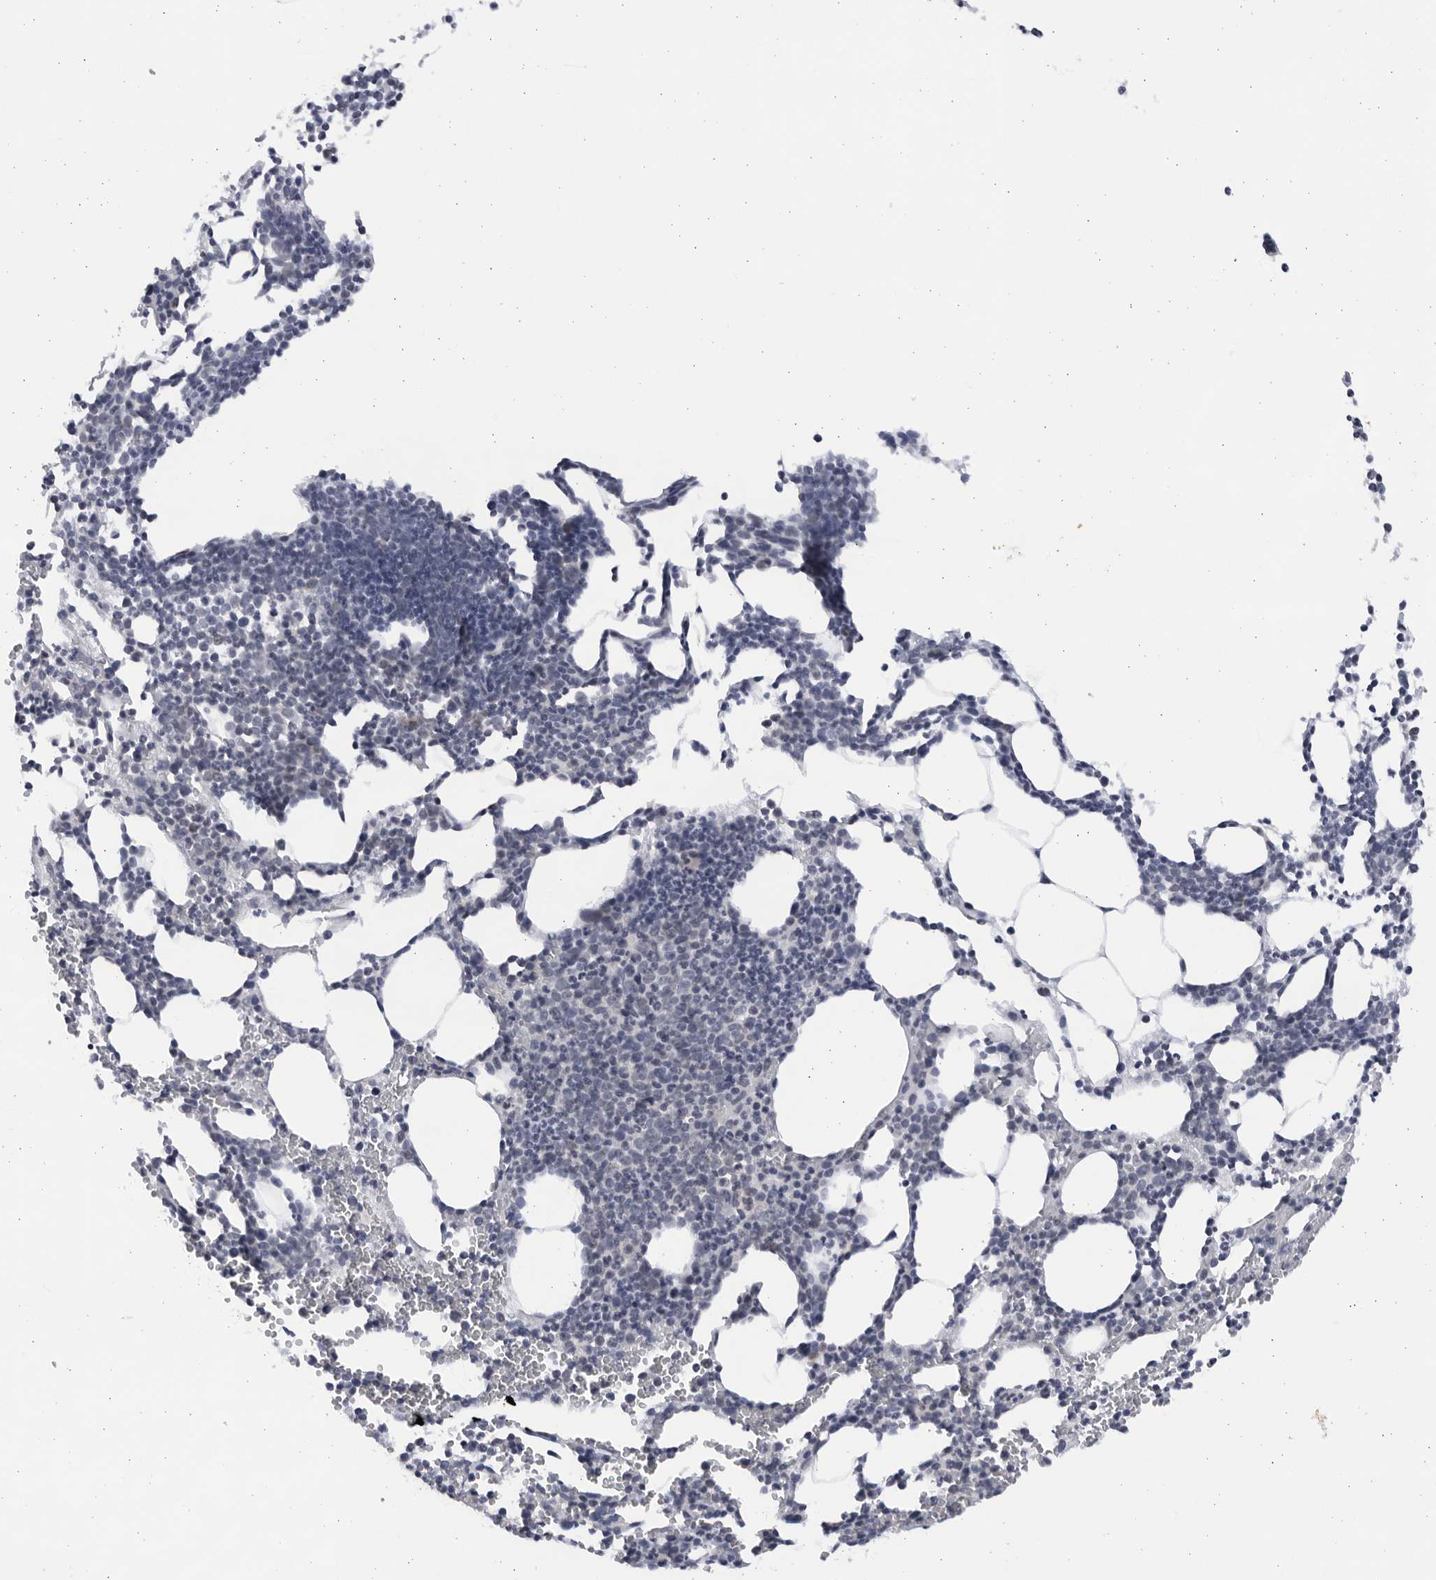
{"staining": {"intensity": "negative", "quantity": "none", "location": "none"}, "tissue": "bone marrow", "cell_type": "Hematopoietic cells", "image_type": "normal", "snomed": [{"axis": "morphology", "description": "Normal tissue, NOS"}, {"axis": "topography", "description": "Bone marrow"}], "caption": "IHC of unremarkable bone marrow reveals no expression in hematopoietic cells.", "gene": "SLC25A22", "patient": {"sex": "female", "age": 67}}